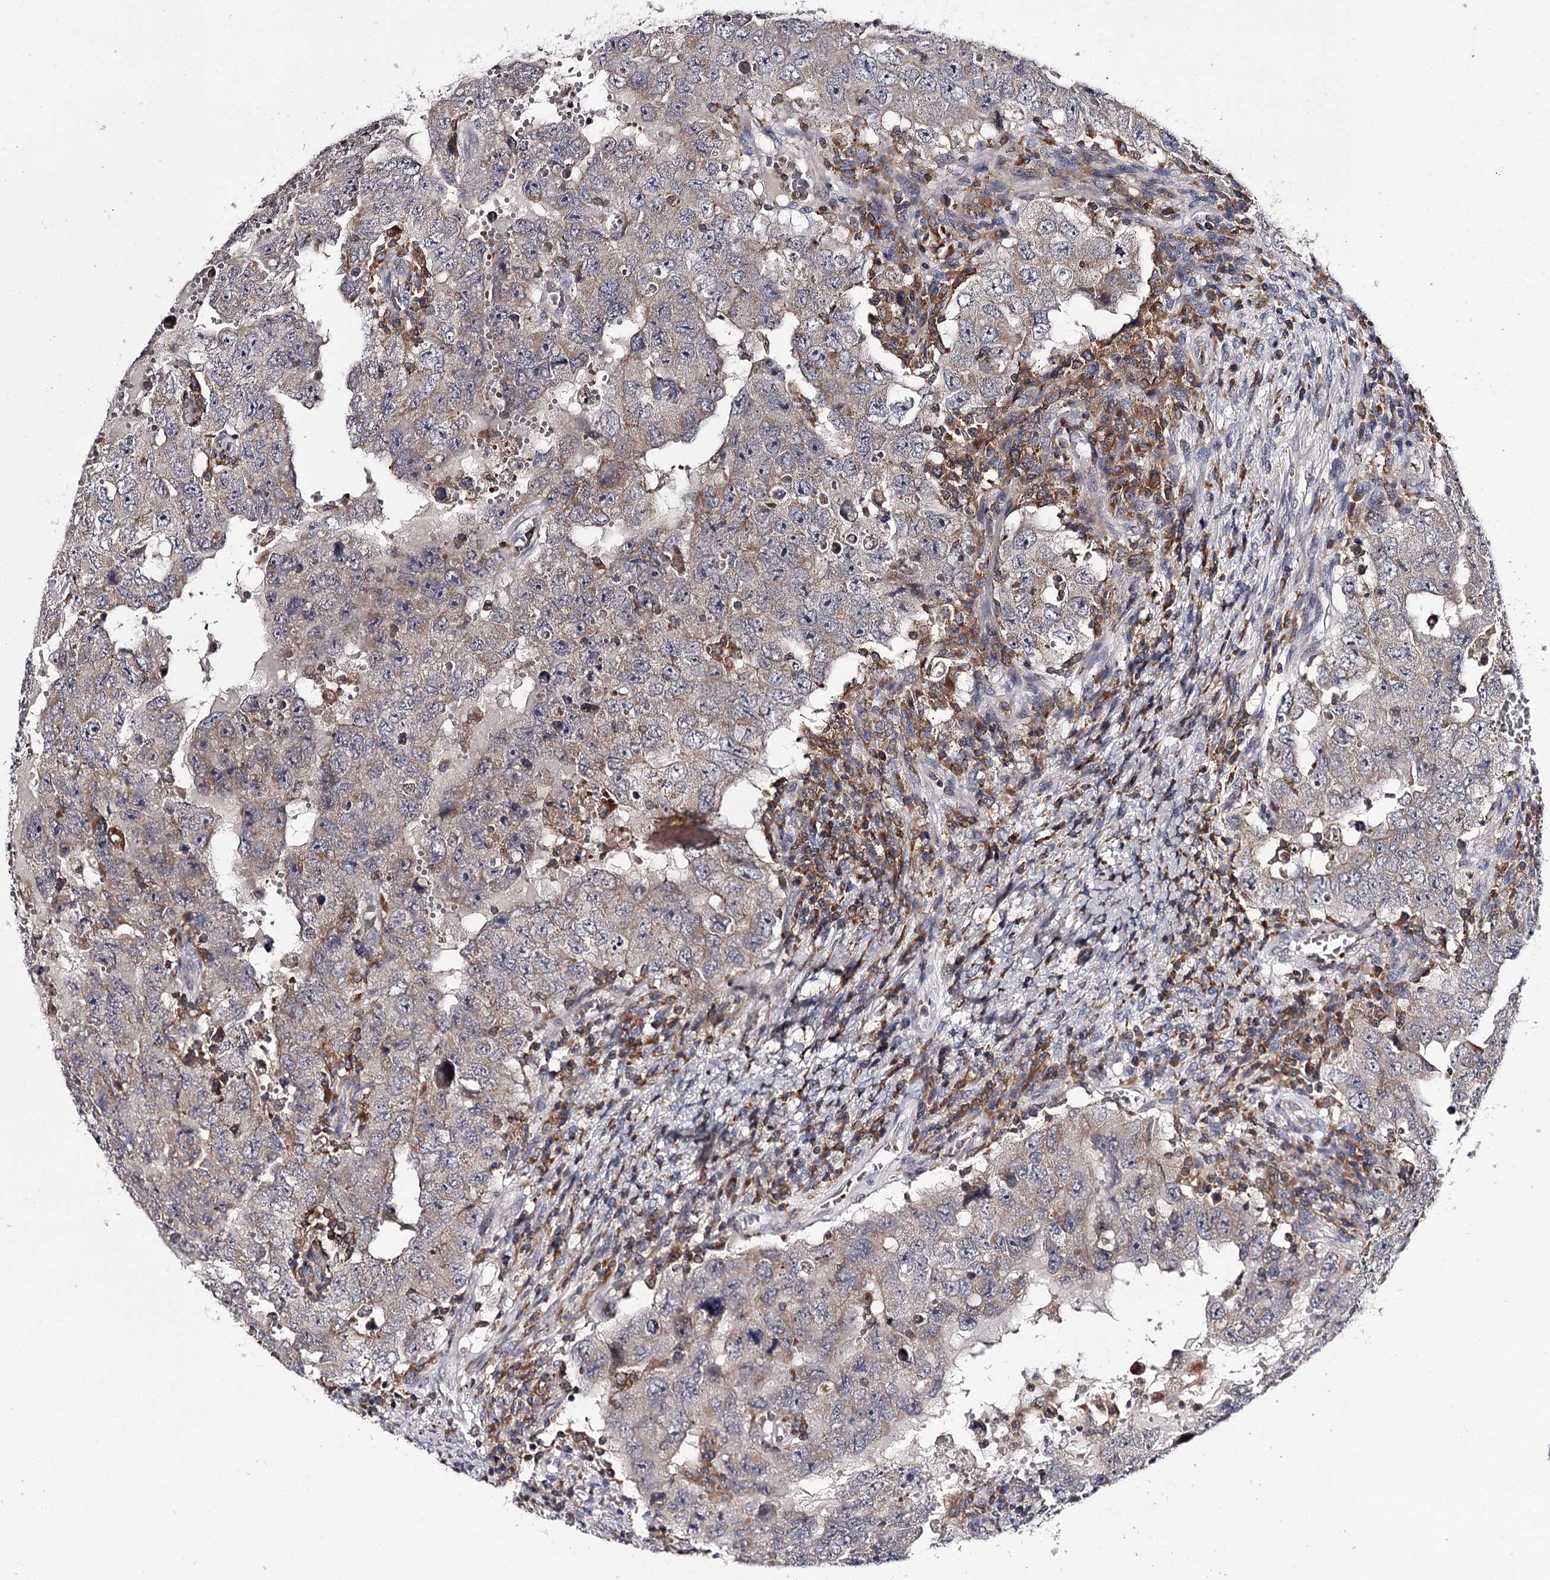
{"staining": {"intensity": "negative", "quantity": "none", "location": "none"}, "tissue": "testis cancer", "cell_type": "Tumor cells", "image_type": "cancer", "snomed": [{"axis": "morphology", "description": "Carcinoma, Embryonal, NOS"}, {"axis": "topography", "description": "Testis"}], "caption": "Human testis cancer (embryonal carcinoma) stained for a protein using immunohistochemistry (IHC) shows no expression in tumor cells.", "gene": "RASSF6", "patient": {"sex": "male", "age": 26}}